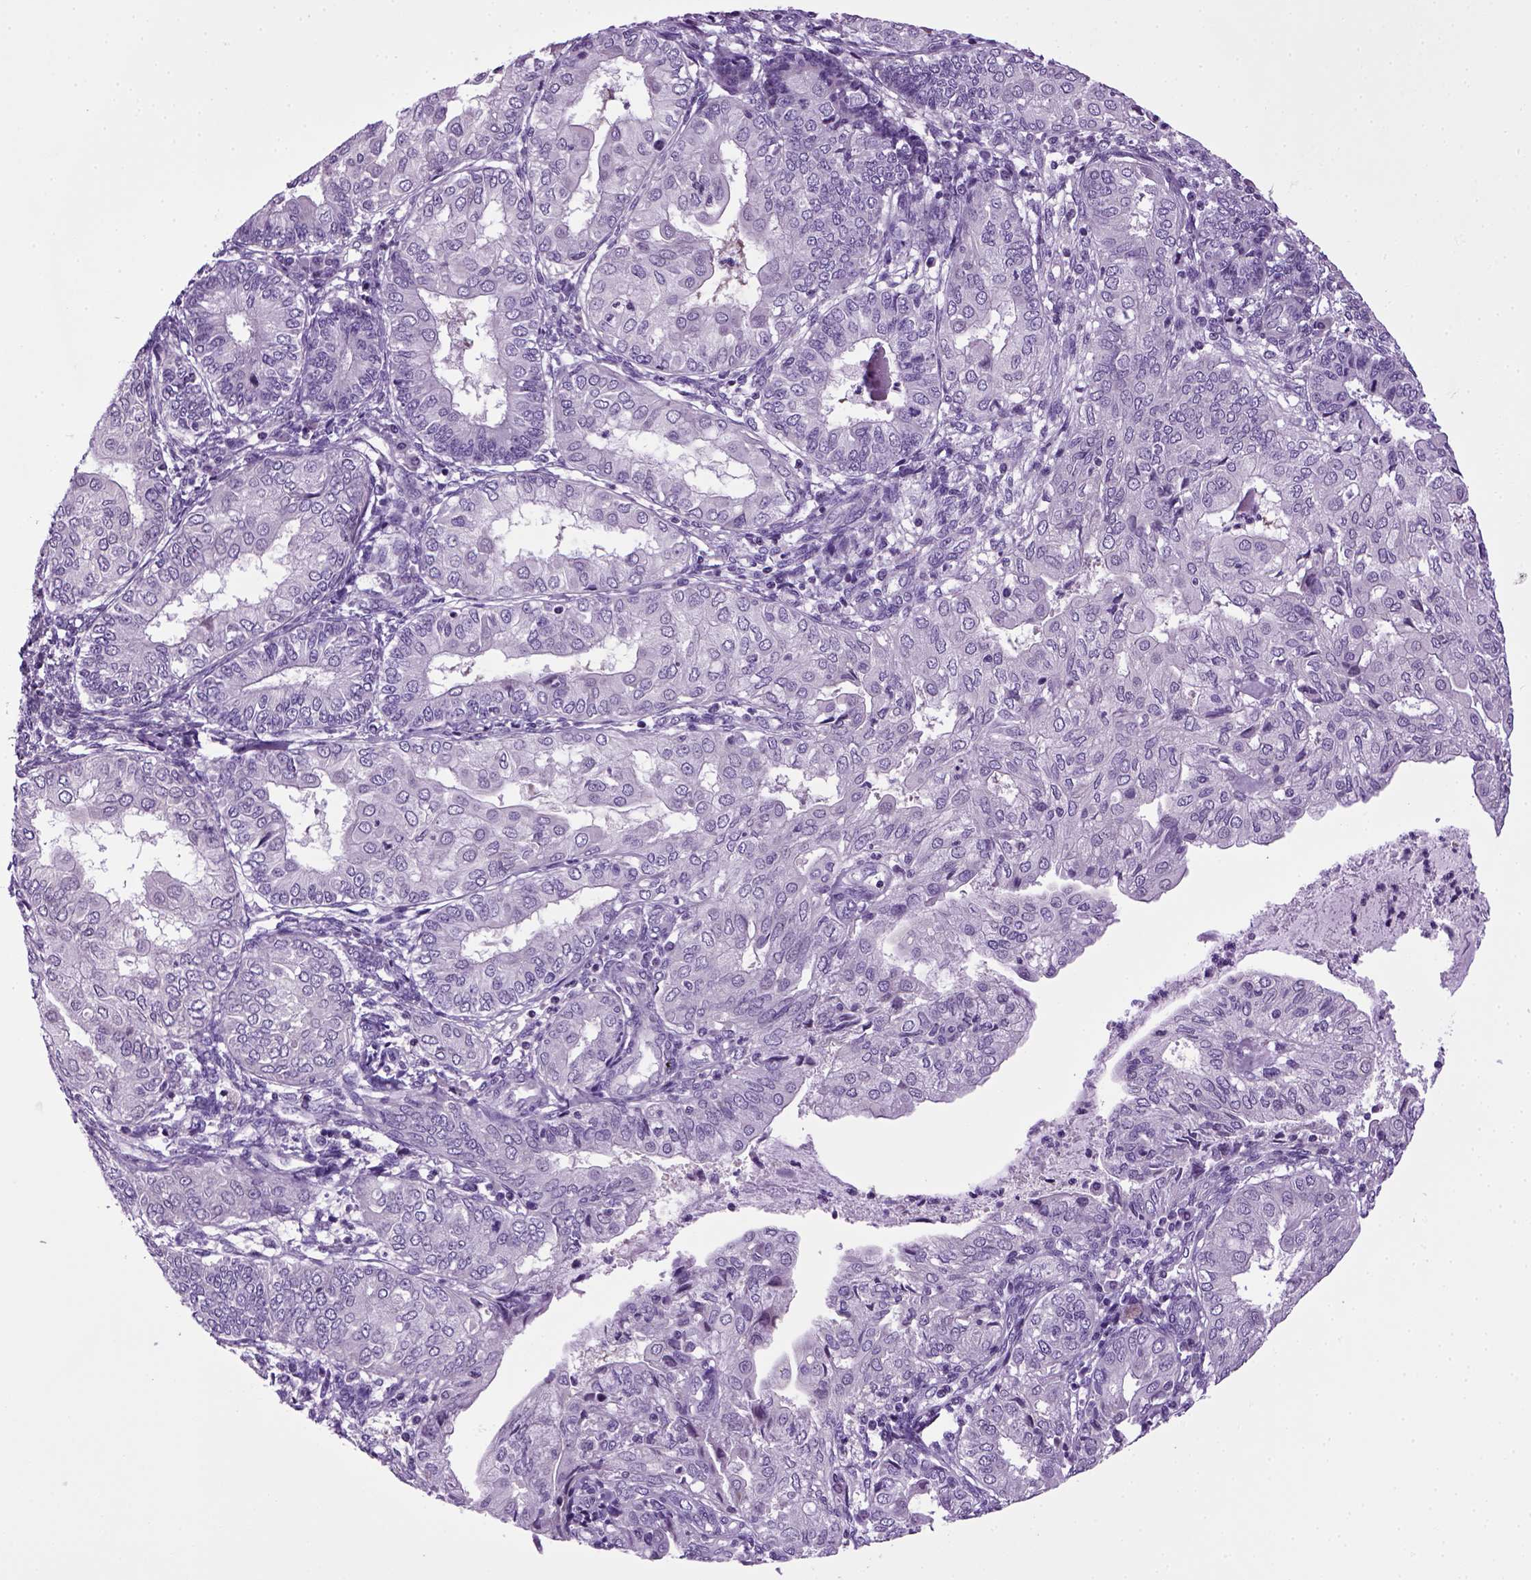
{"staining": {"intensity": "negative", "quantity": "none", "location": "none"}, "tissue": "endometrial cancer", "cell_type": "Tumor cells", "image_type": "cancer", "snomed": [{"axis": "morphology", "description": "Adenocarcinoma, NOS"}, {"axis": "topography", "description": "Endometrium"}], "caption": "High power microscopy image of an IHC histopathology image of endometrial cancer (adenocarcinoma), revealing no significant positivity in tumor cells.", "gene": "HMCN2", "patient": {"sex": "female", "age": 68}}